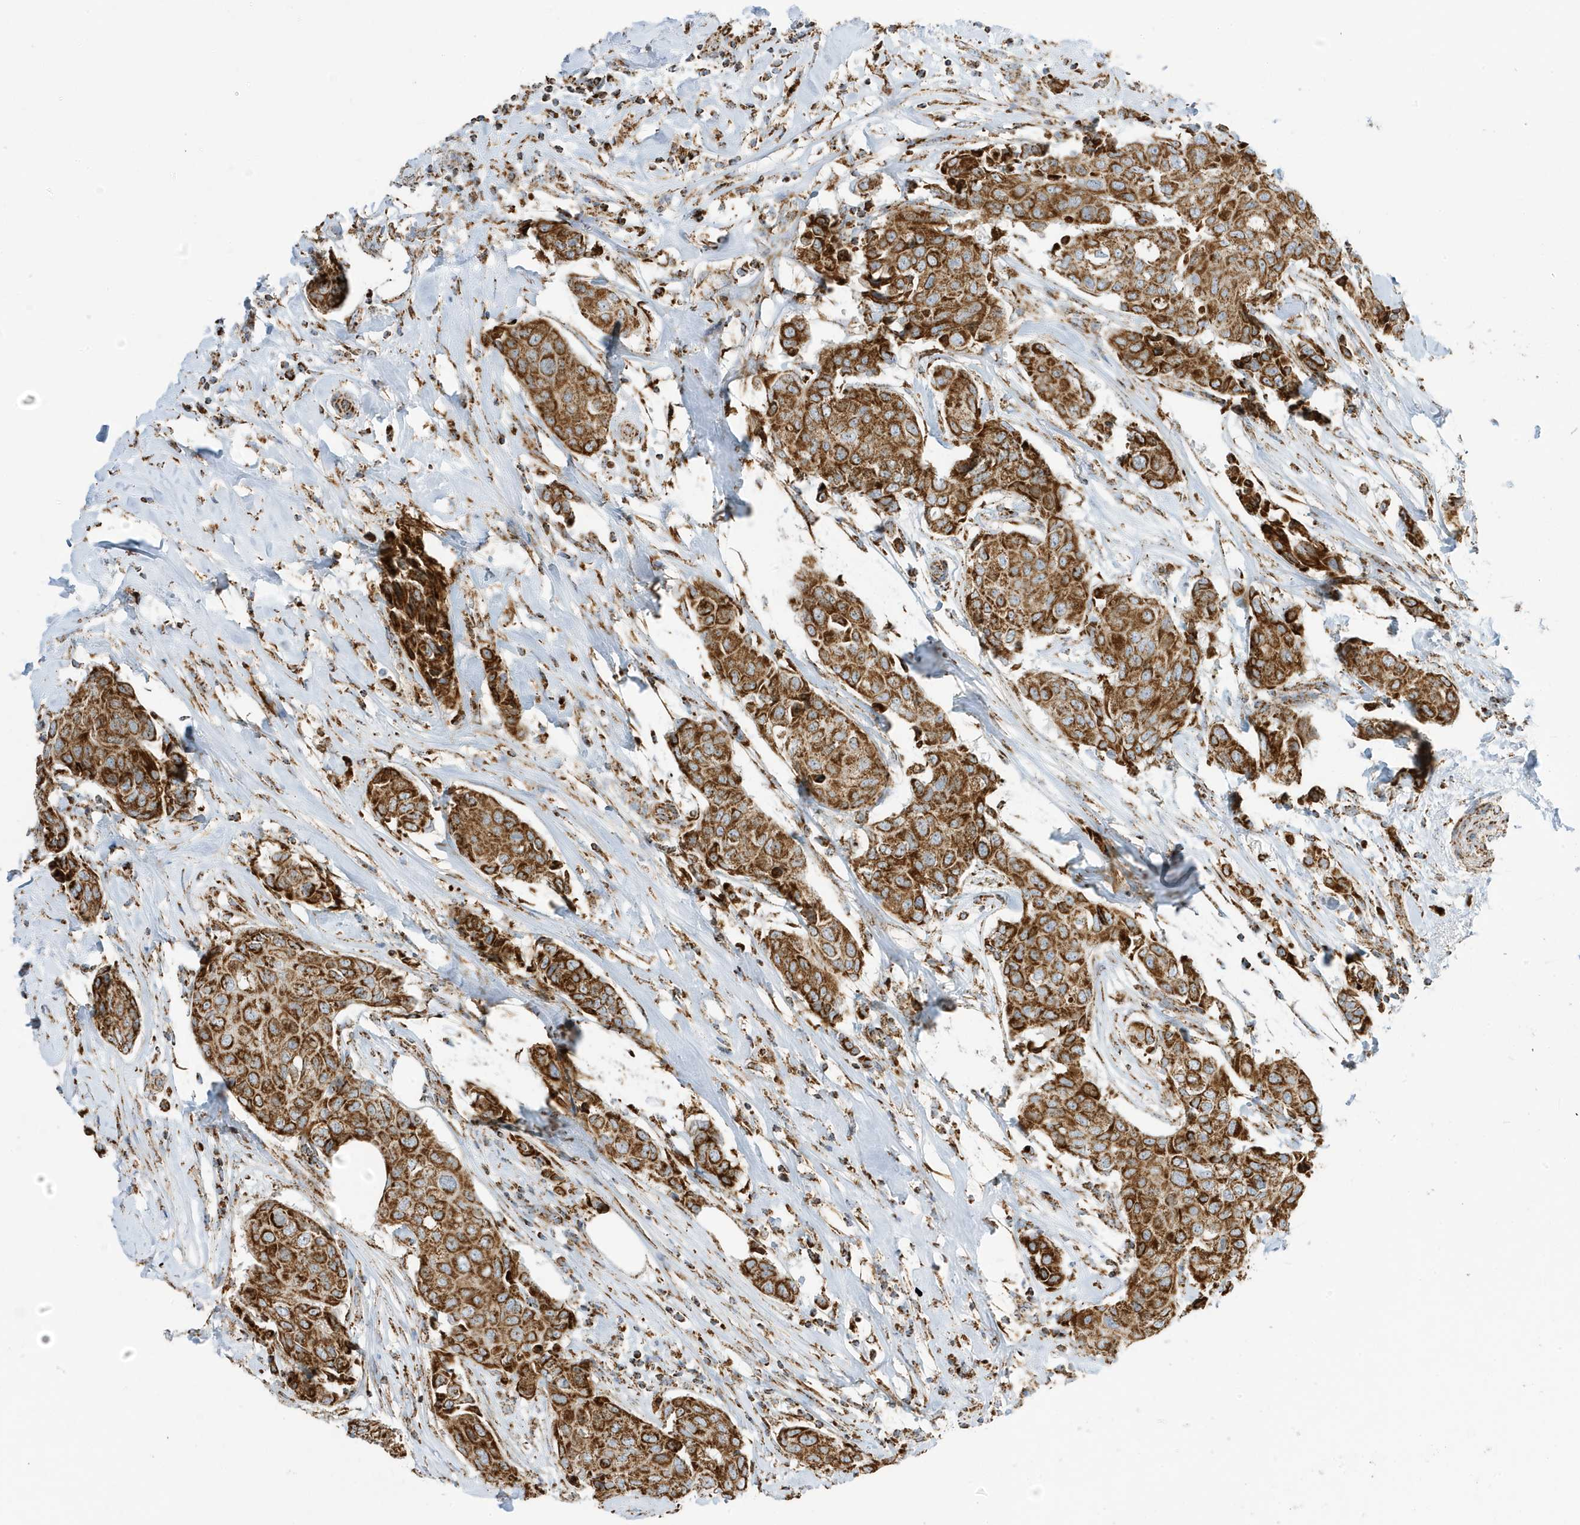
{"staining": {"intensity": "strong", "quantity": ">75%", "location": "cytoplasmic/membranous"}, "tissue": "breast cancer", "cell_type": "Tumor cells", "image_type": "cancer", "snomed": [{"axis": "morphology", "description": "Duct carcinoma"}, {"axis": "topography", "description": "Breast"}], "caption": "Immunohistochemical staining of breast cancer displays high levels of strong cytoplasmic/membranous expression in approximately >75% of tumor cells.", "gene": "ATP5ME", "patient": {"sex": "female", "age": 80}}